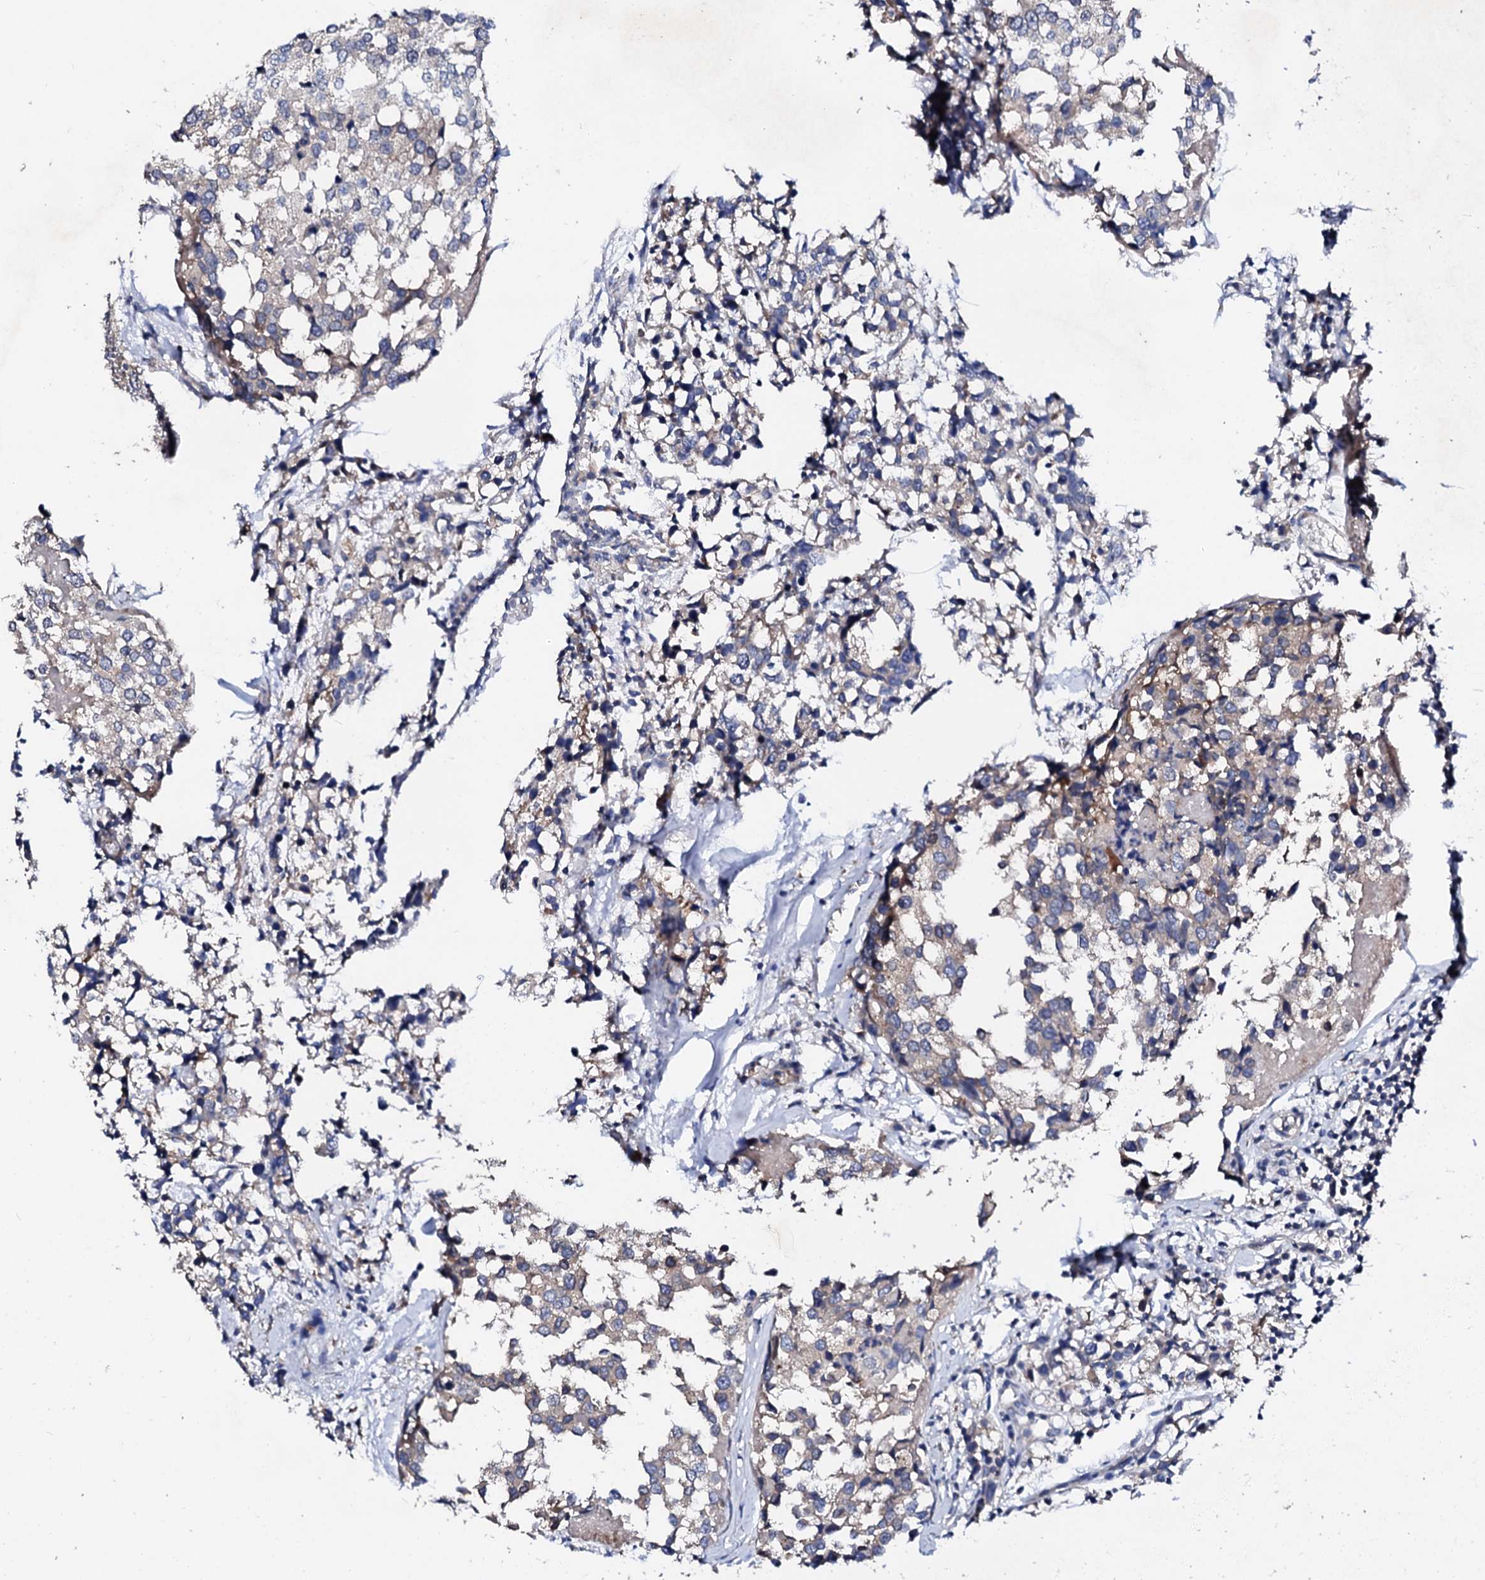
{"staining": {"intensity": "weak", "quantity": "<25%", "location": "cytoplasmic/membranous"}, "tissue": "breast cancer", "cell_type": "Tumor cells", "image_type": "cancer", "snomed": [{"axis": "morphology", "description": "Lobular carcinoma"}, {"axis": "topography", "description": "Breast"}], "caption": "Tumor cells show no significant protein positivity in breast cancer (lobular carcinoma).", "gene": "NUP58", "patient": {"sex": "female", "age": 59}}